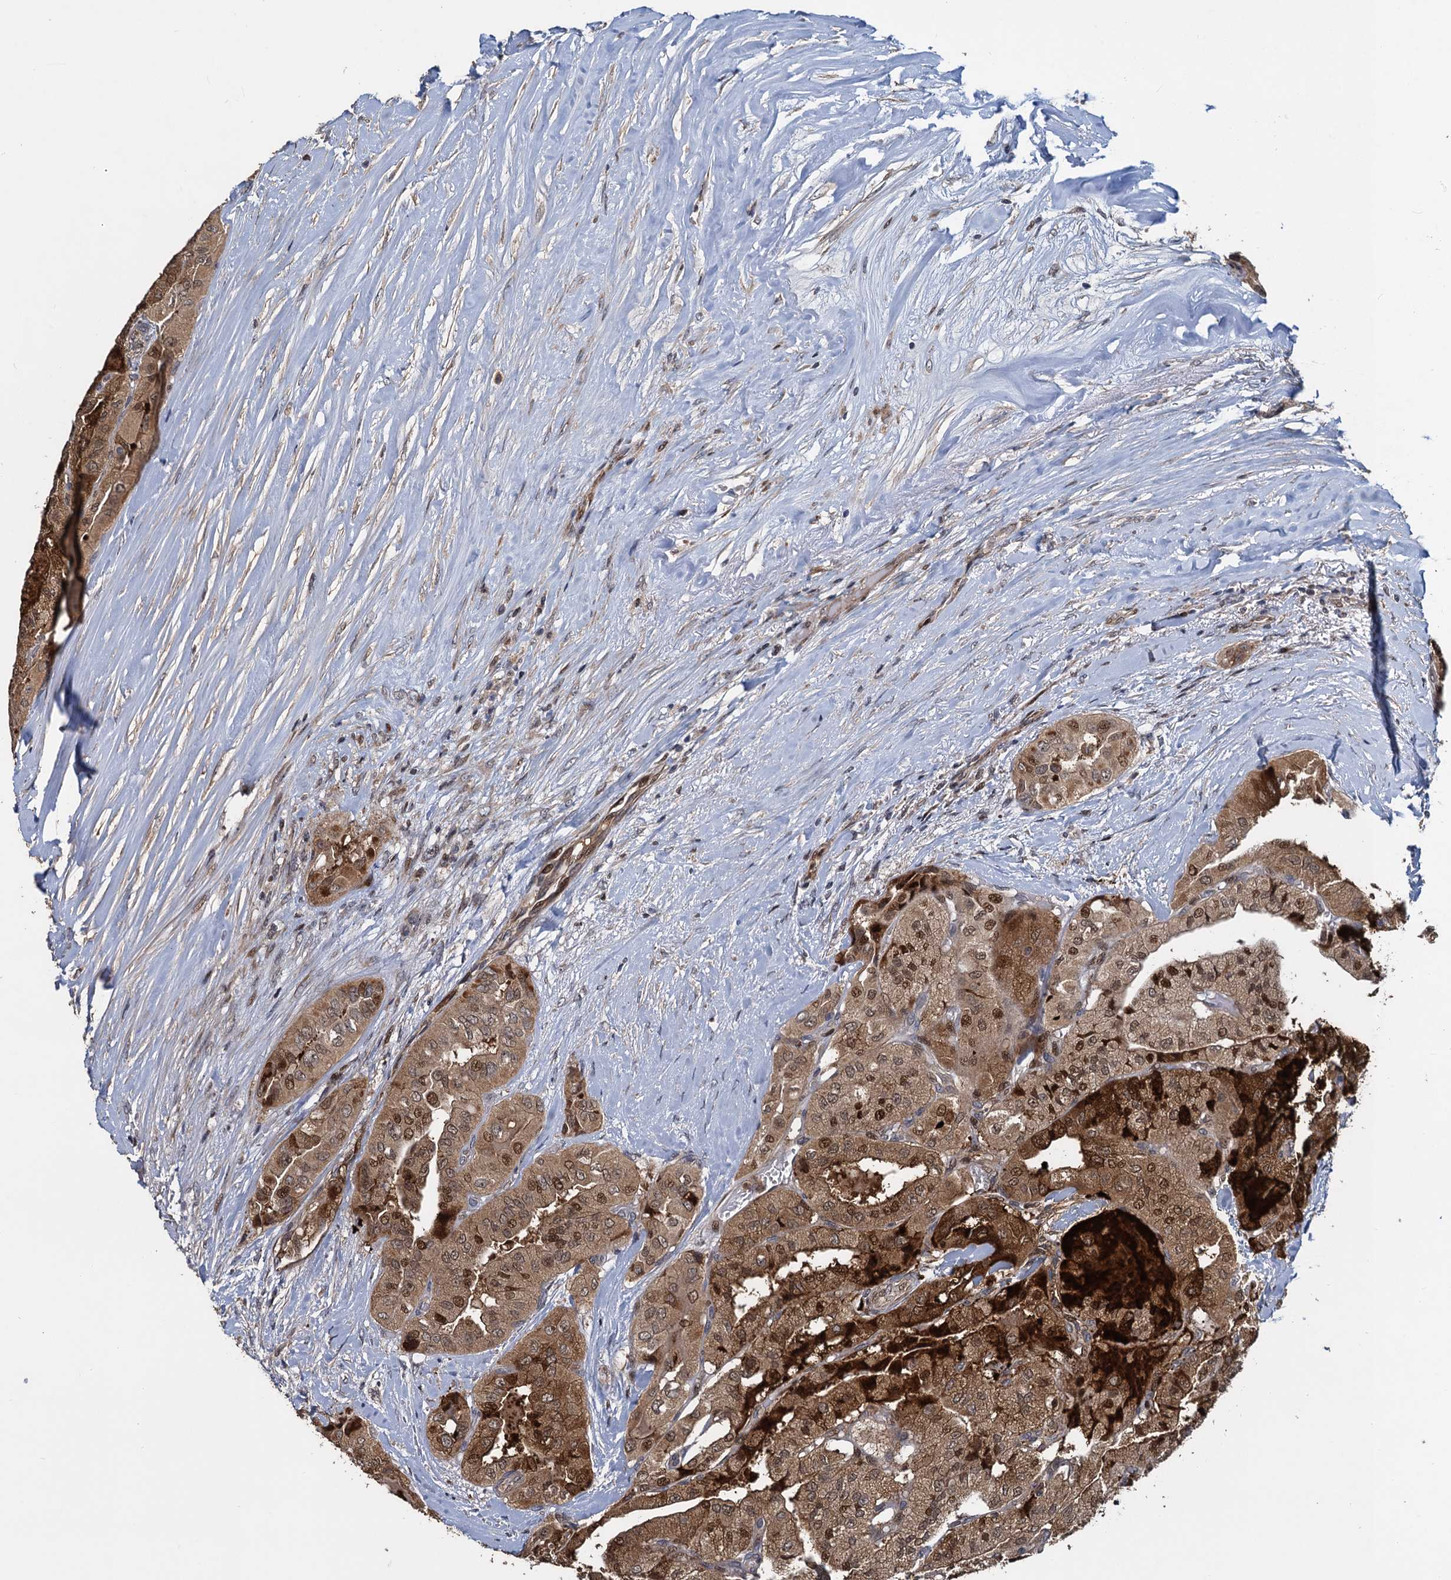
{"staining": {"intensity": "moderate", "quantity": ">75%", "location": "cytoplasmic/membranous,nuclear"}, "tissue": "thyroid cancer", "cell_type": "Tumor cells", "image_type": "cancer", "snomed": [{"axis": "morphology", "description": "Papillary adenocarcinoma, NOS"}, {"axis": "topography", "description": "Thyroid gland"}], "caption": "Tumor cells demonstrate medium levels of moderate cytoplasmic/membranous and nuclear positivity in about >75% of cells in thyroid papillary adenocarcinoma.", "gene": "ATOSA", "patient": {"sex": "female", "age": 59}}